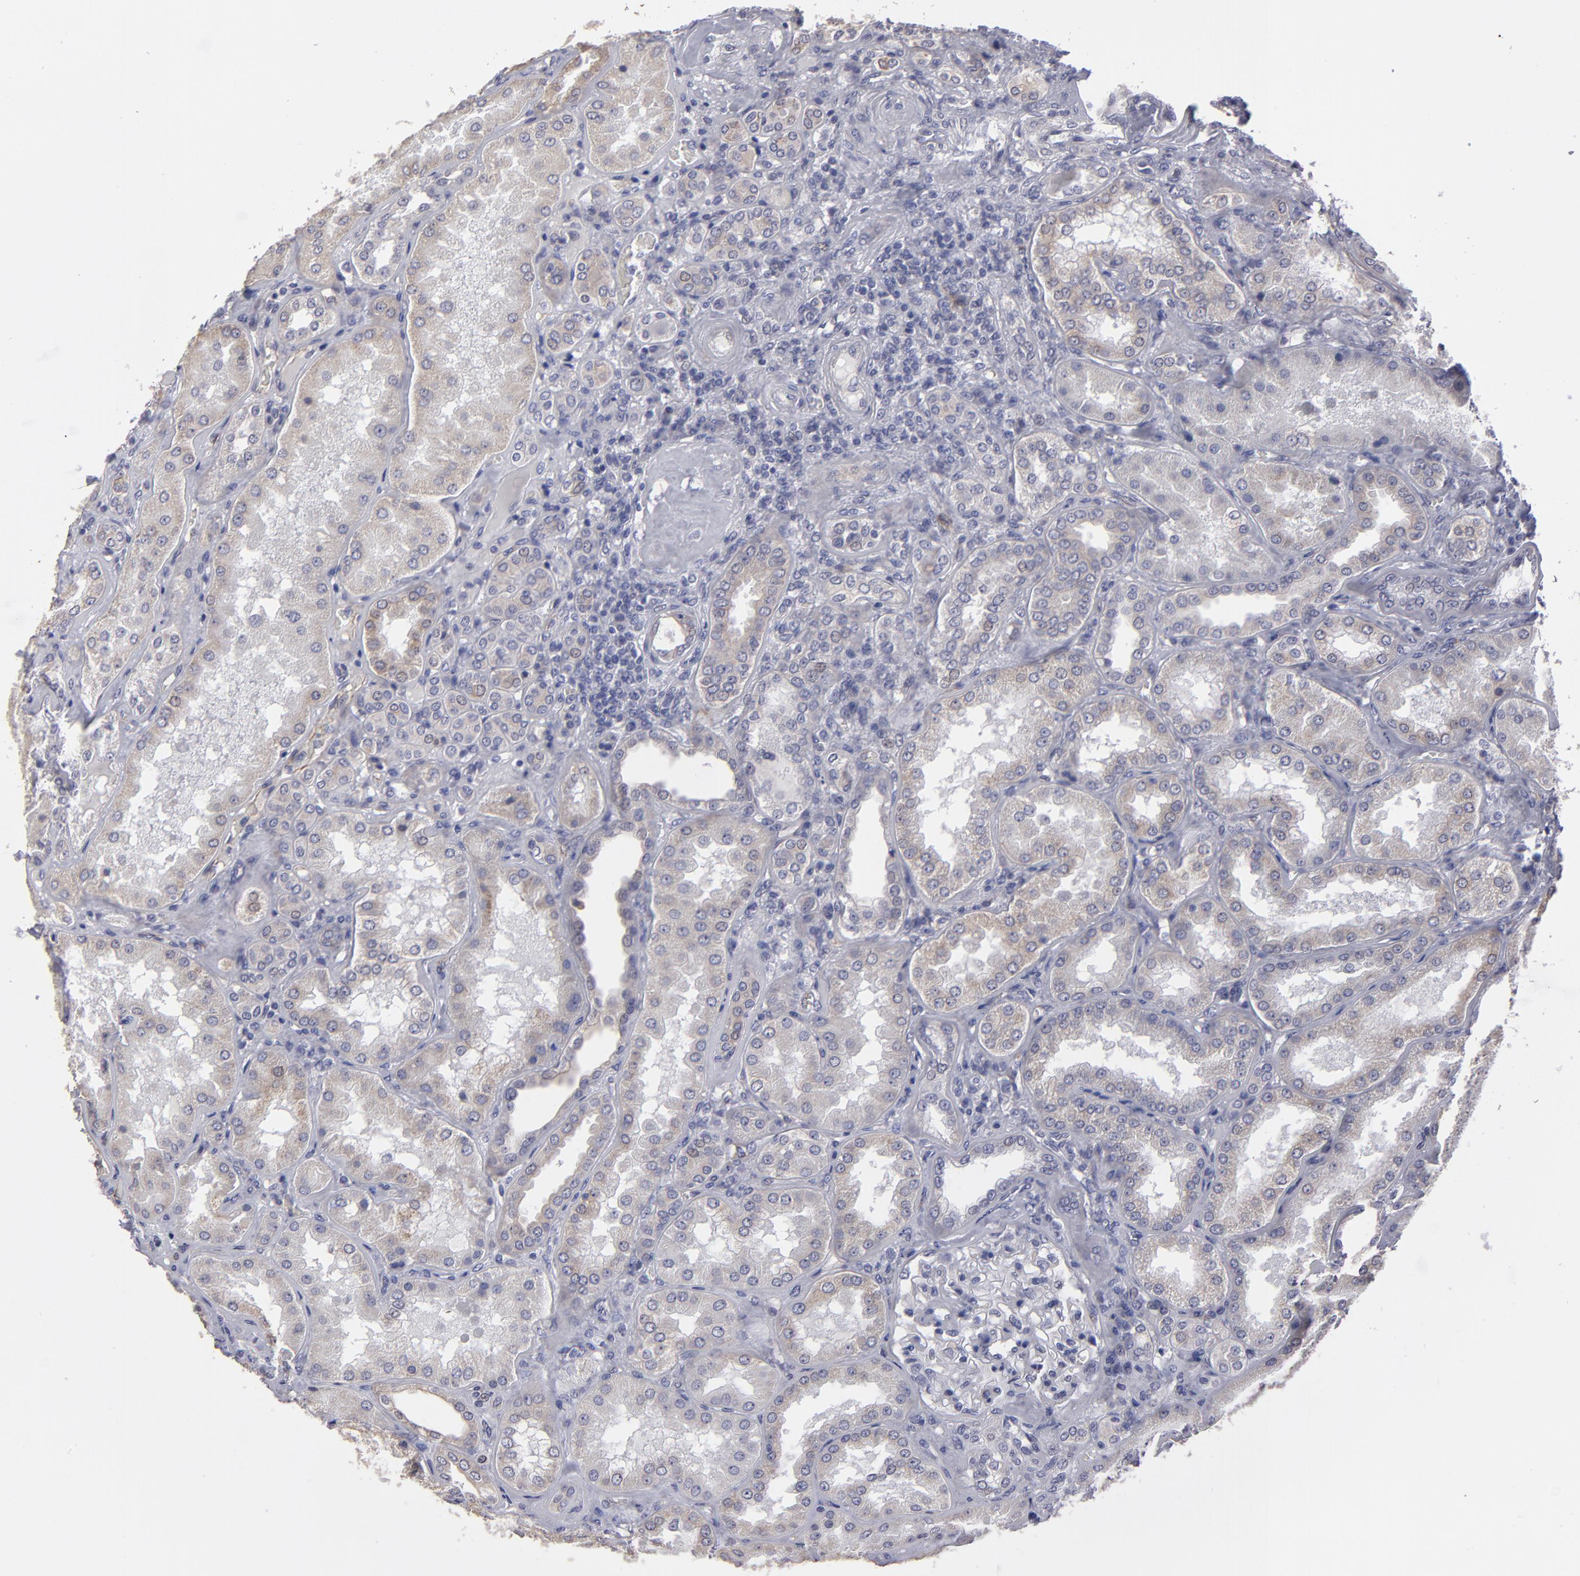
{"staining": {"intensity": "negative", "quantity": "none", "location": "none"}, "tissue": "kidney", "cell_type": "Cells in glomeruli", "image_type": "normal", "snomed": [{"axis": "morphology", "description": "Normal tissue, NOS"}, {"axis": "topography", "description": "Kidney"}], "caption": "This is an immunohistochemistry (IHC) histopathology image of unremarkable kidney. There is no staining in cells in glomeruli.", "gene": "ZNF175", "patient": {"sex": "female", "age": 56}}